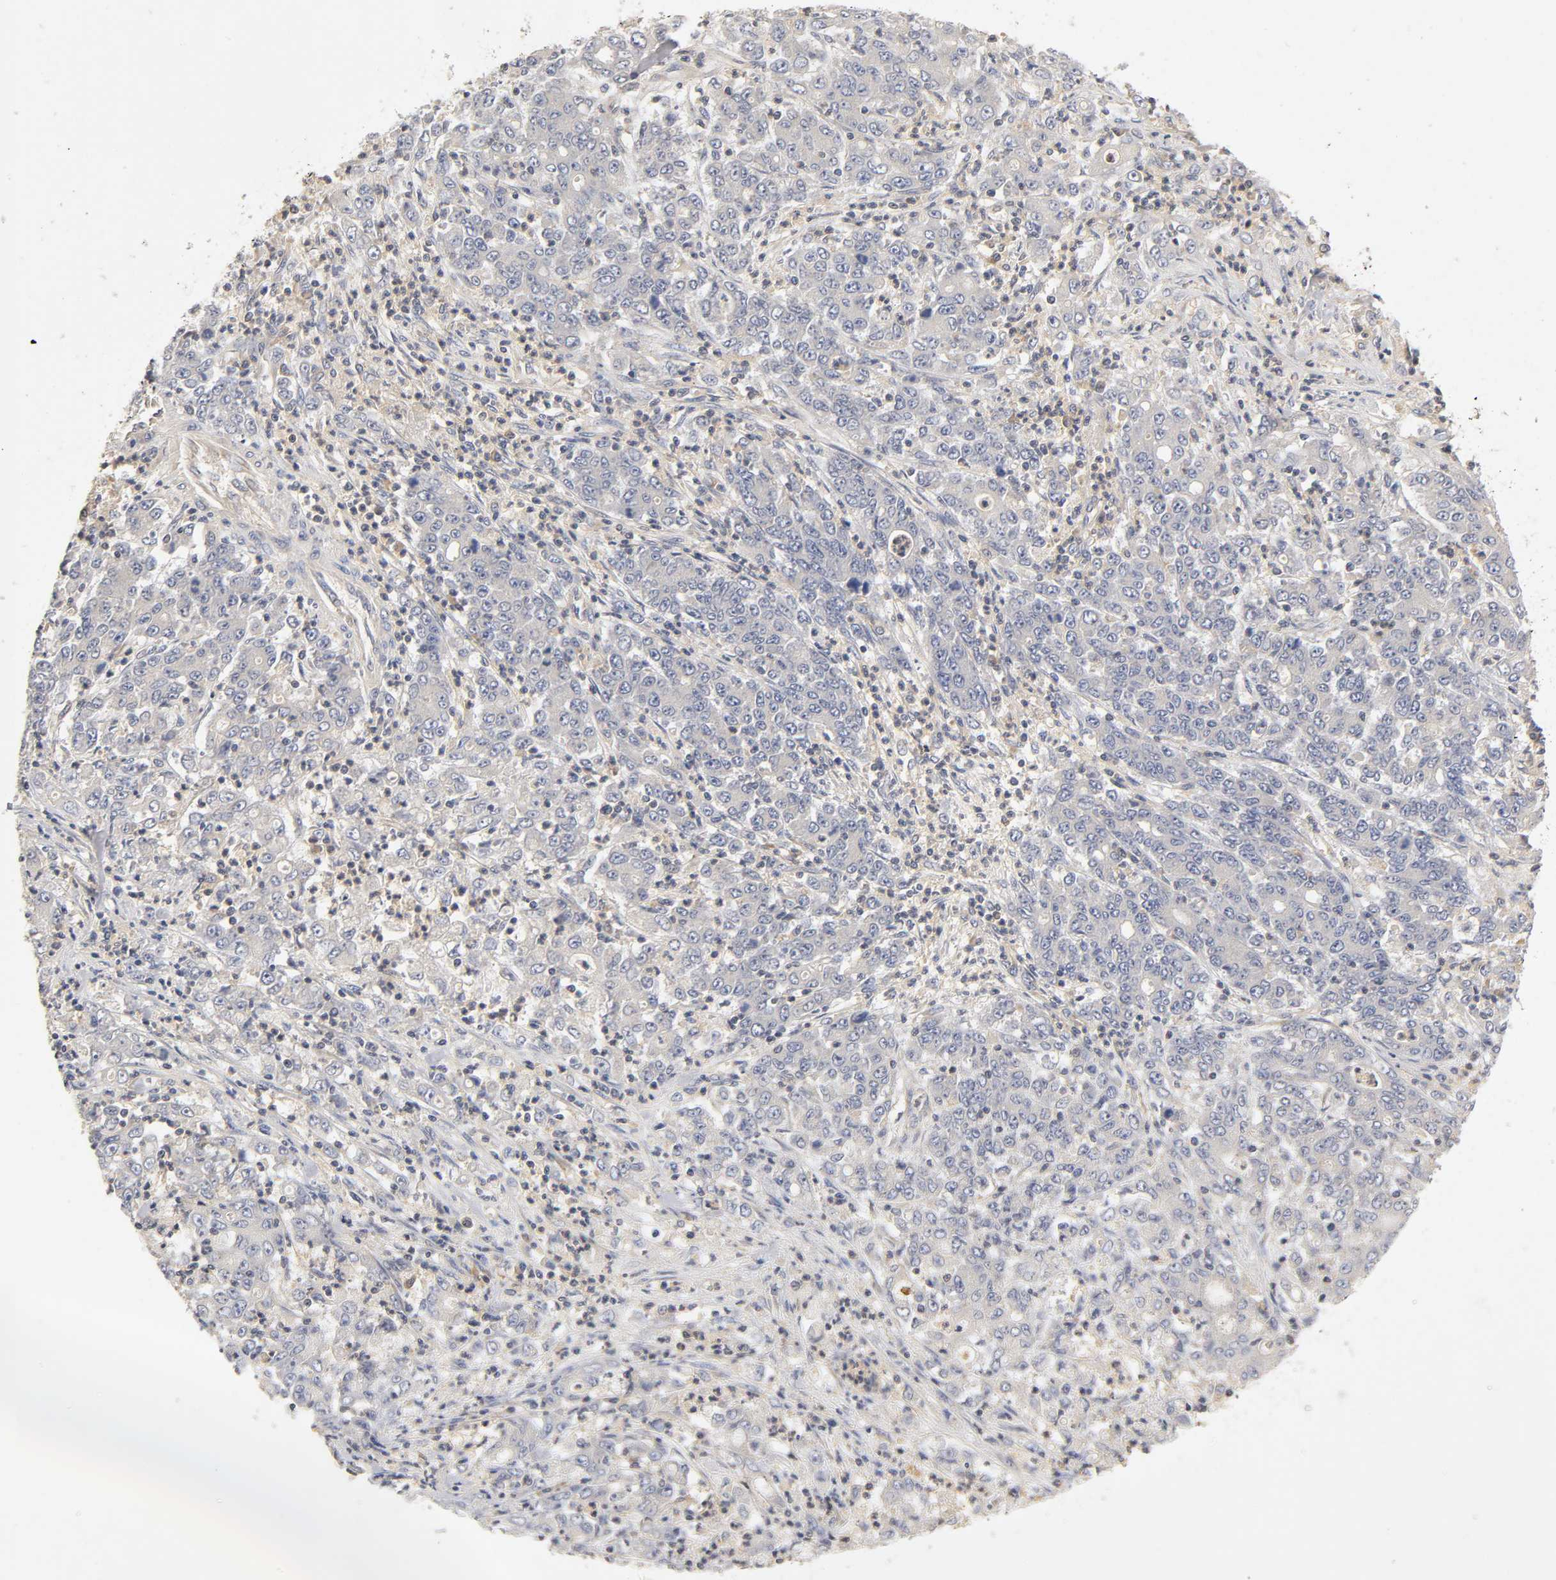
{"staining": {"intensity": "negative", "quantity": "none", "location": "none"}, "tissue": "stomach cancer", "cell_type": "Tumor cells", "image_type": "cancer", "snomed": [{"axis": "morphology", "description": "Adenocarcinoma, NOS"}, {"axis": "topography", "description": "Stomach, lower"}], "caption": "Immunohistochemistry (IHC) of stomach cancer demonstrates no staining in tumor cells.", "gene": "RHOA", "patient": {"sex": "female", "age": 71}}